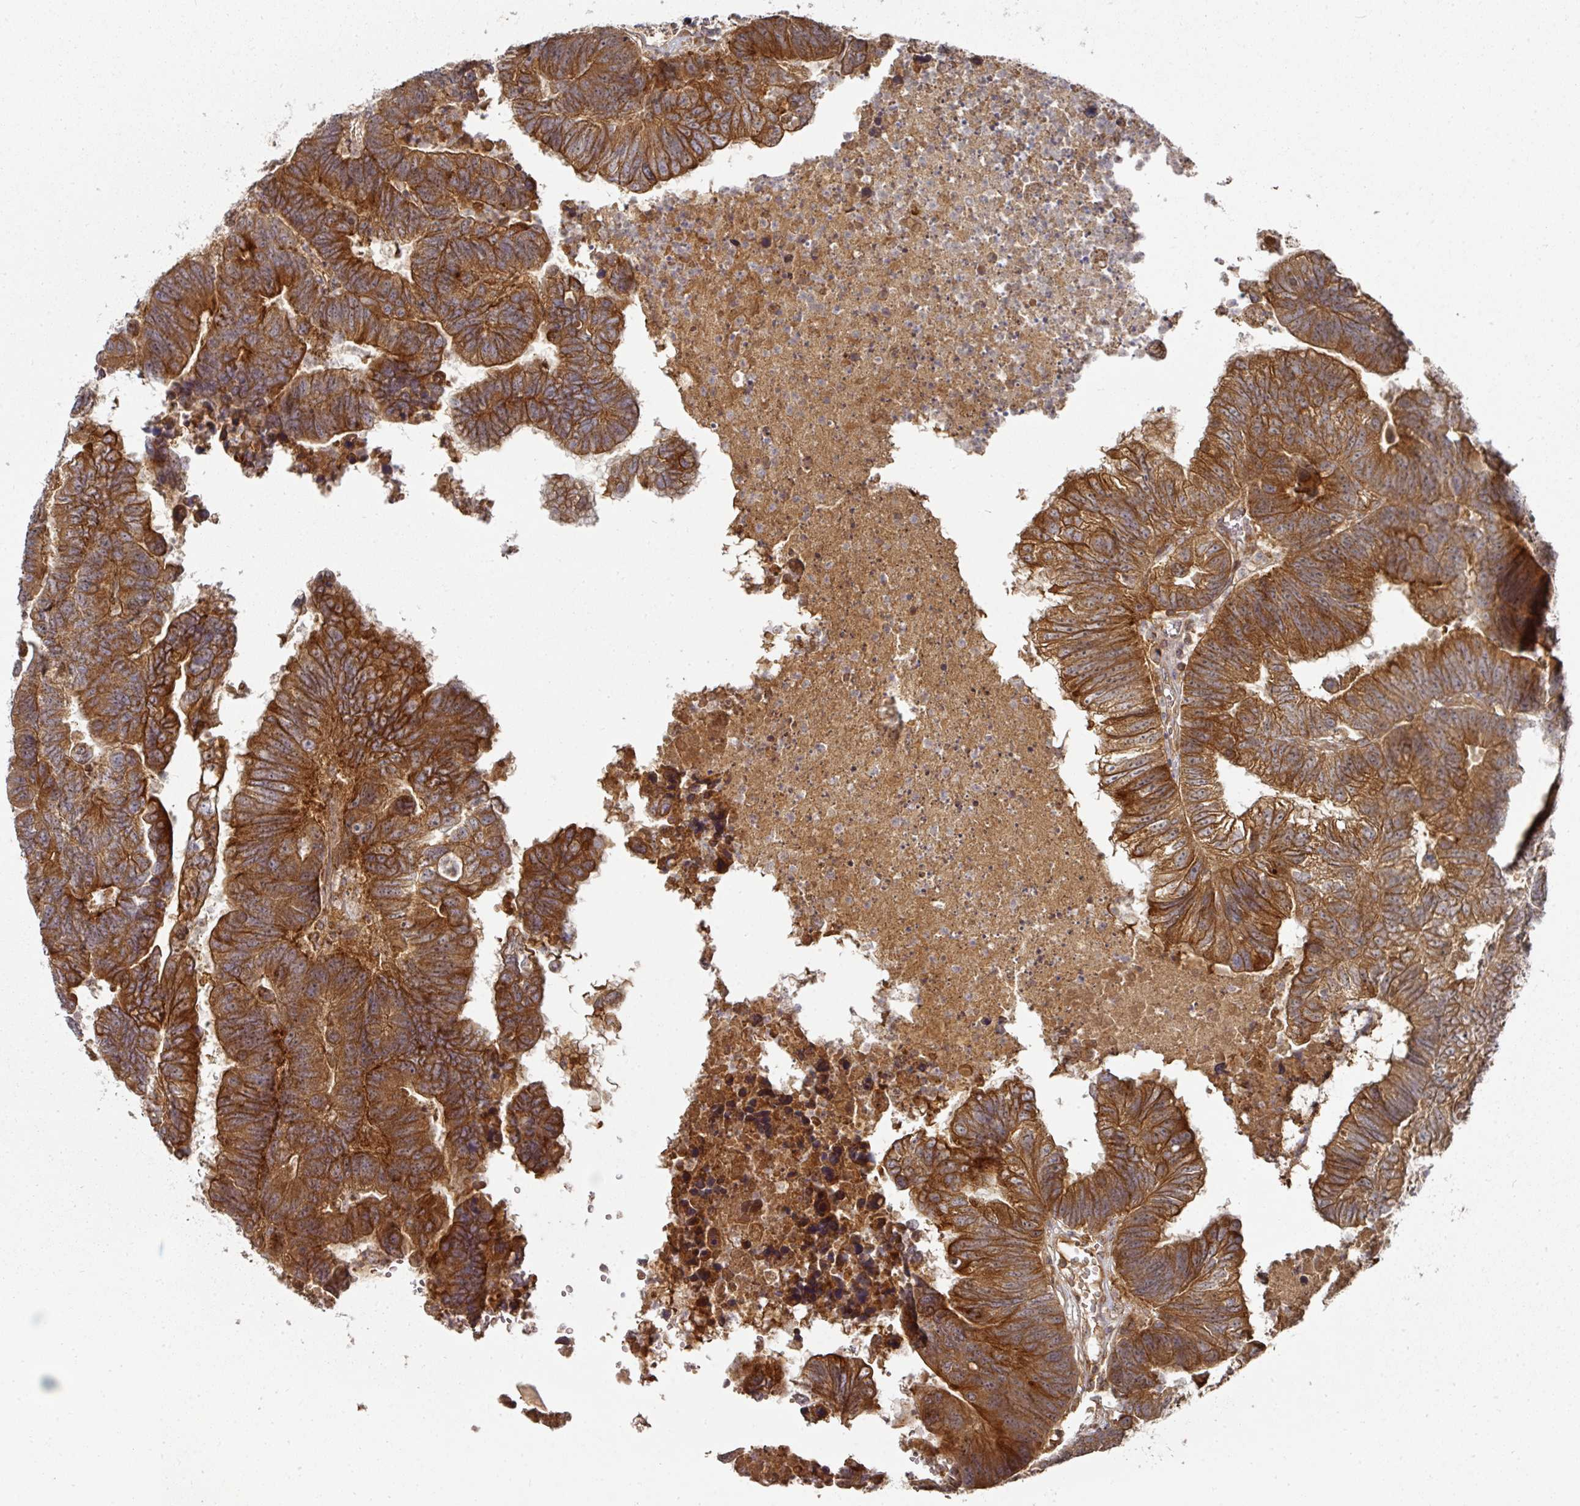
{"staining": {"intensity": "strong", "quantity": ">75%", "location": "cytoplasmic/membranous"}, "tissue": "colorectal cancer", "cell_type": "Tumor cells", "image_type": "cancer", "snomed": [{"axis": "morphology", "description": "Adenocarcinoma, NOS"}, {"axis": "topography", "description": "Colon"}], "caption": "Colorectal cancer (adenocarcinoma) was stained to show a protein in brown. There is high levels of strong cytoplasmic/membranous staining in about >75% of tumor cells. (DAB (3,3'-diaminobenzidine) IHC, brown staining for protein, blue staining for nuclei).", "gene": "CEP95", "patient": {"sex": "female", "age": 48}}